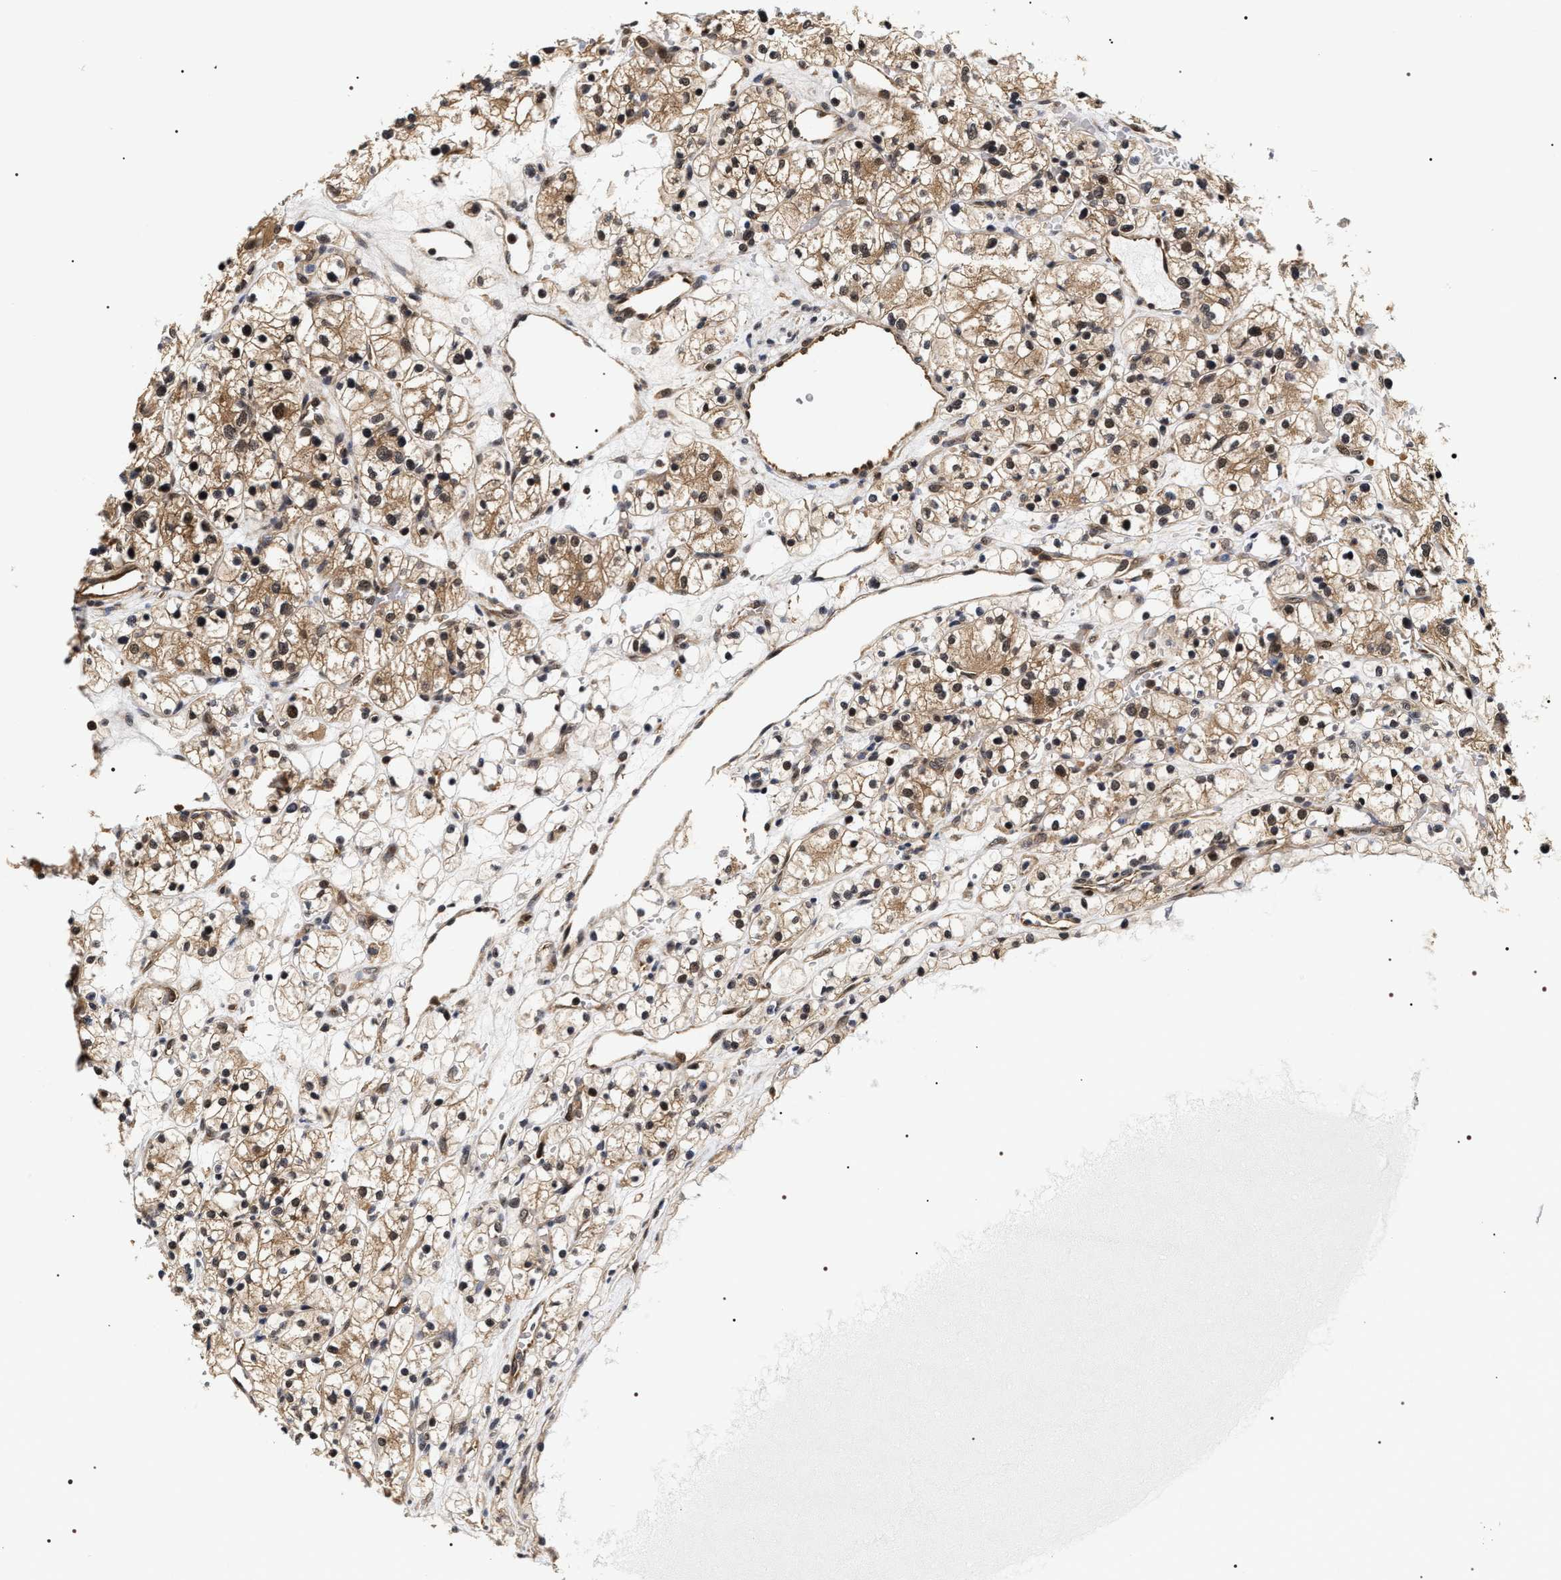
{"staining": {"intensity": "weak", "quantity": ">75%", "location": "cytoplasmic/membranous"}, "tissue": "renal cancer", "cell_type": "Tumor cells", "image_type": "cancer", "snomed": [{"axis": "morphology", "description": "Adenocarcinoma, NOS"}, {"axis": "topography", "description": "Kidney"}], "caption": "Tumor cells demonstrate low levels of weak cytoplasmic/membranous staining in about >75% of cells in adenocarcinoma (renal).", "gene": "BAG6", "patient": {"sex": "female", "age": 60}}